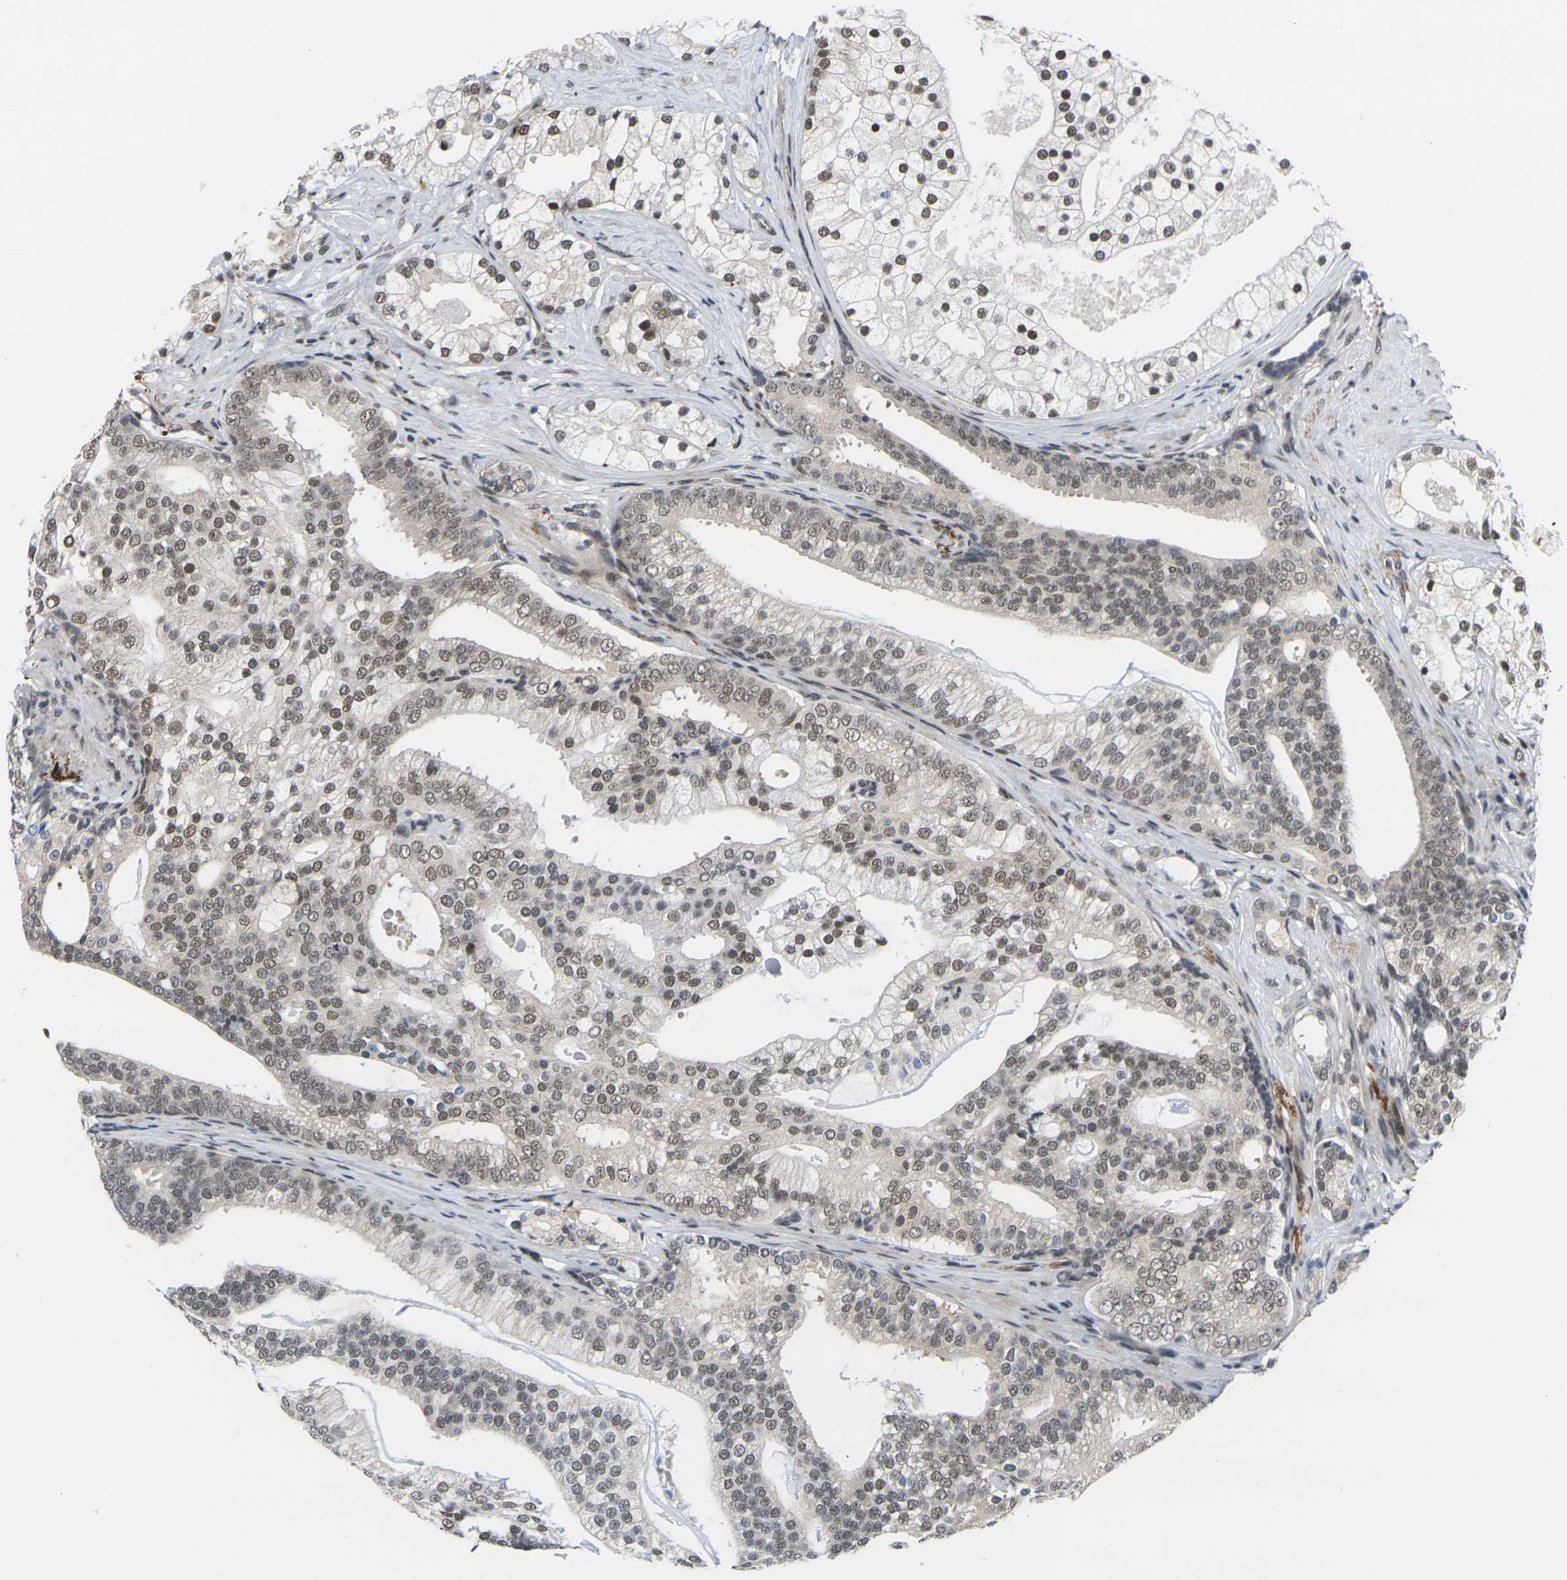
{"staining": {"intensity": "moderate", "quantity": ">75%", "location": "nuclear"}, "tissue": "prostate cancer", "cell_type": "Tumor cells", "image_type": "cancer", "snomed": [{"axis": "morphology", "description": "Adenocarcinoma, Low grade"}, {"axis": "topography", "description": "Prostate"}], "caption": "Immunohistochemistry (DAB) staining of prostate cancer shows moderate nuclear protein staining in about >75% of tumor cells. The staining is performed using DAB (3,3'-diaminobenzidine) brown chromogen to label protein expression. The nuclei are counter-stained blue using hematoxylin.", "gene": "RBM7", "patient": {"sex": "male", "age": 58}}